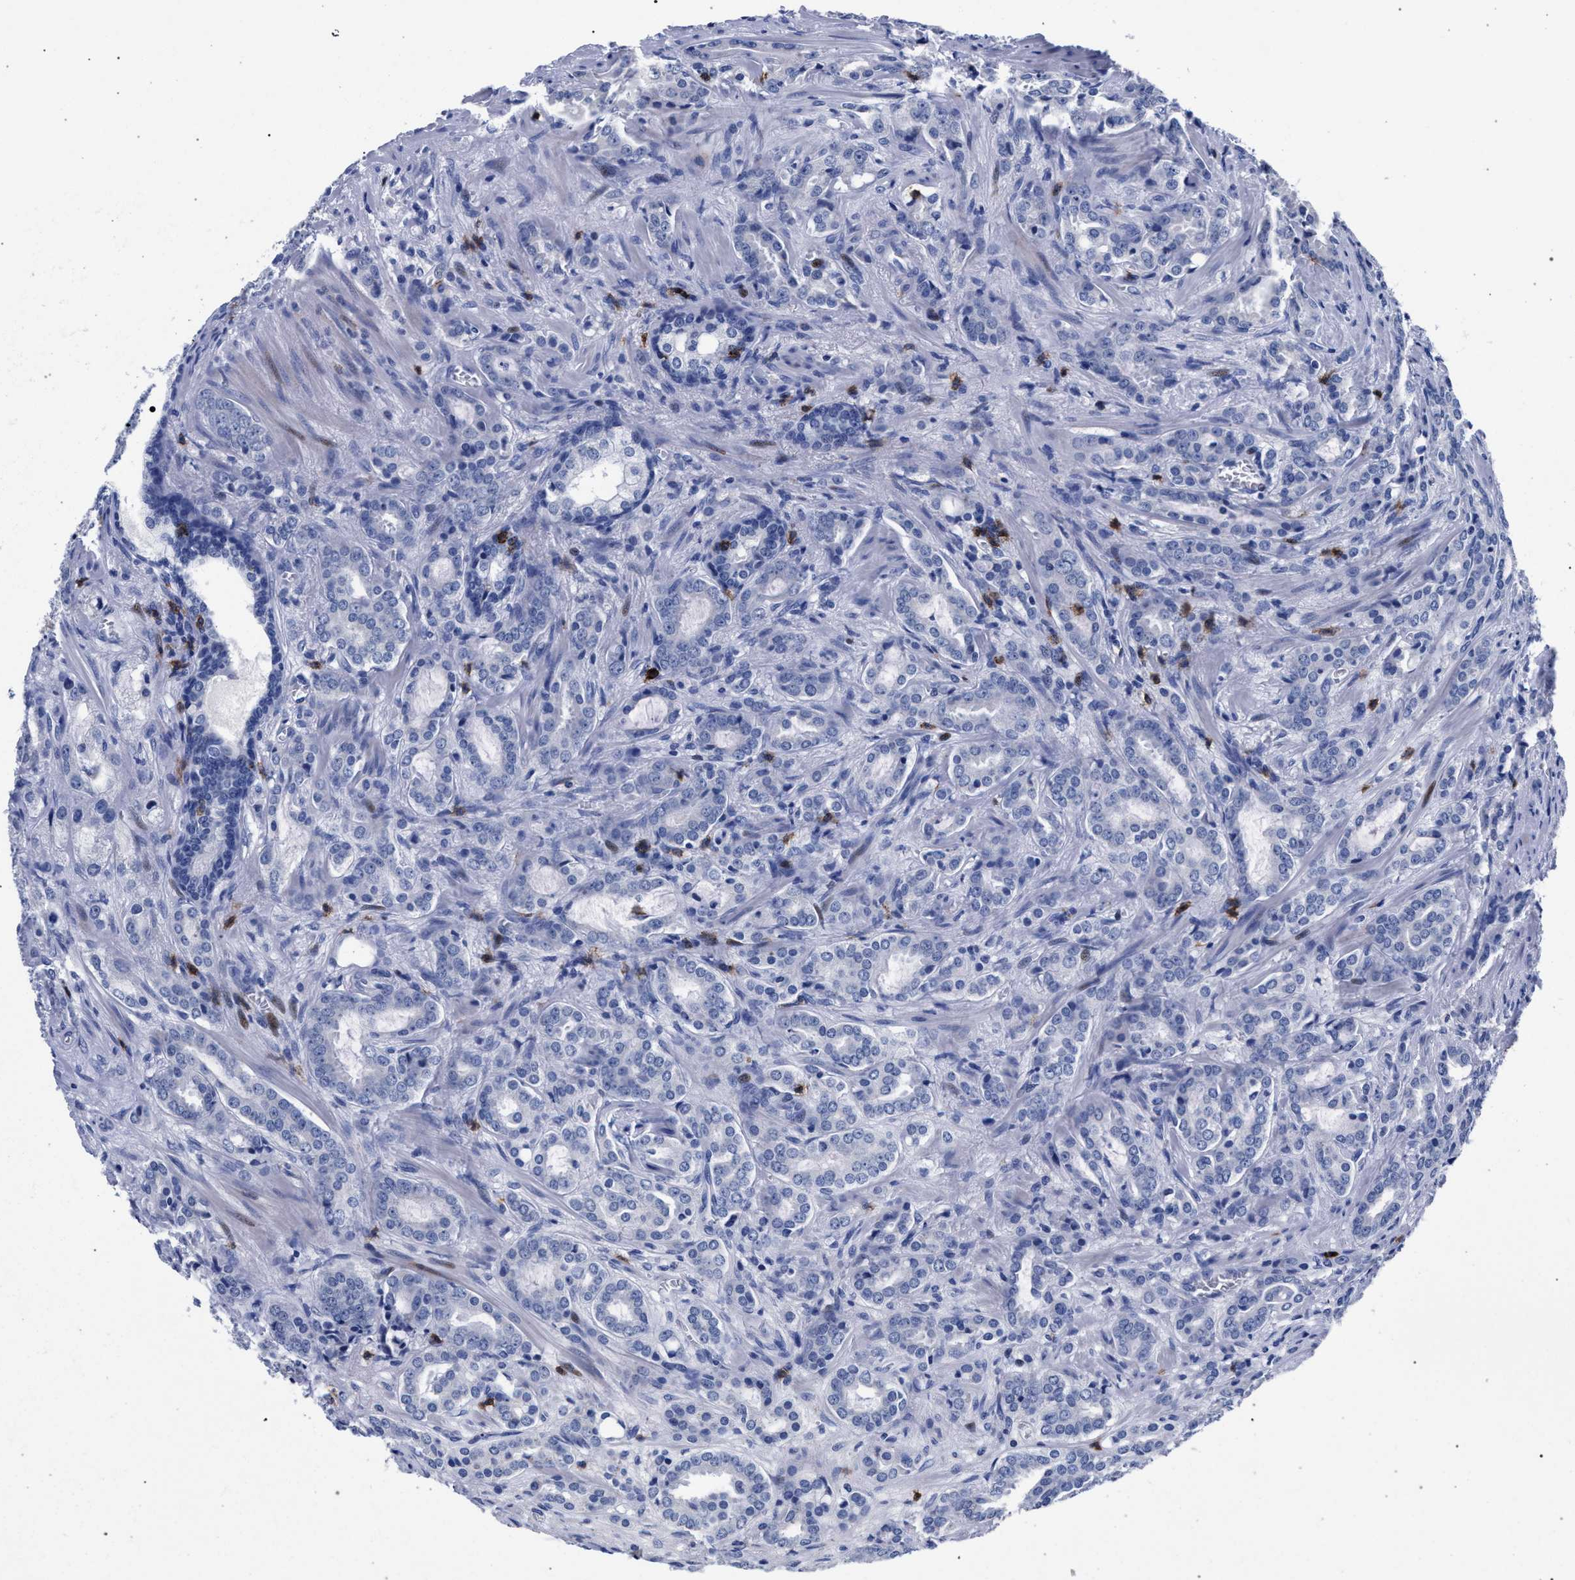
{"staining": {"intensity": "negative", "quantity": "none", "location": "none"}, "tissue": "prostate cancer", "cell_type": "Tumor cells", "image_type": "cancer", "snomed": [{"axis": "morphology", "description": "Adenocarcinoma, High grade"}, {"axis": "topography", "description": "Prostate"}], "caption": "A high-resolution image shows immunohistochemistry (IHC) staining of prostate cancer, which demonstrates no significant expression in tumor cells. (Immunohistochemistry, brightfield microscopy, high magnification).", "gene": "KLRK1", "patient": {"sex": "male", "age": 64}}